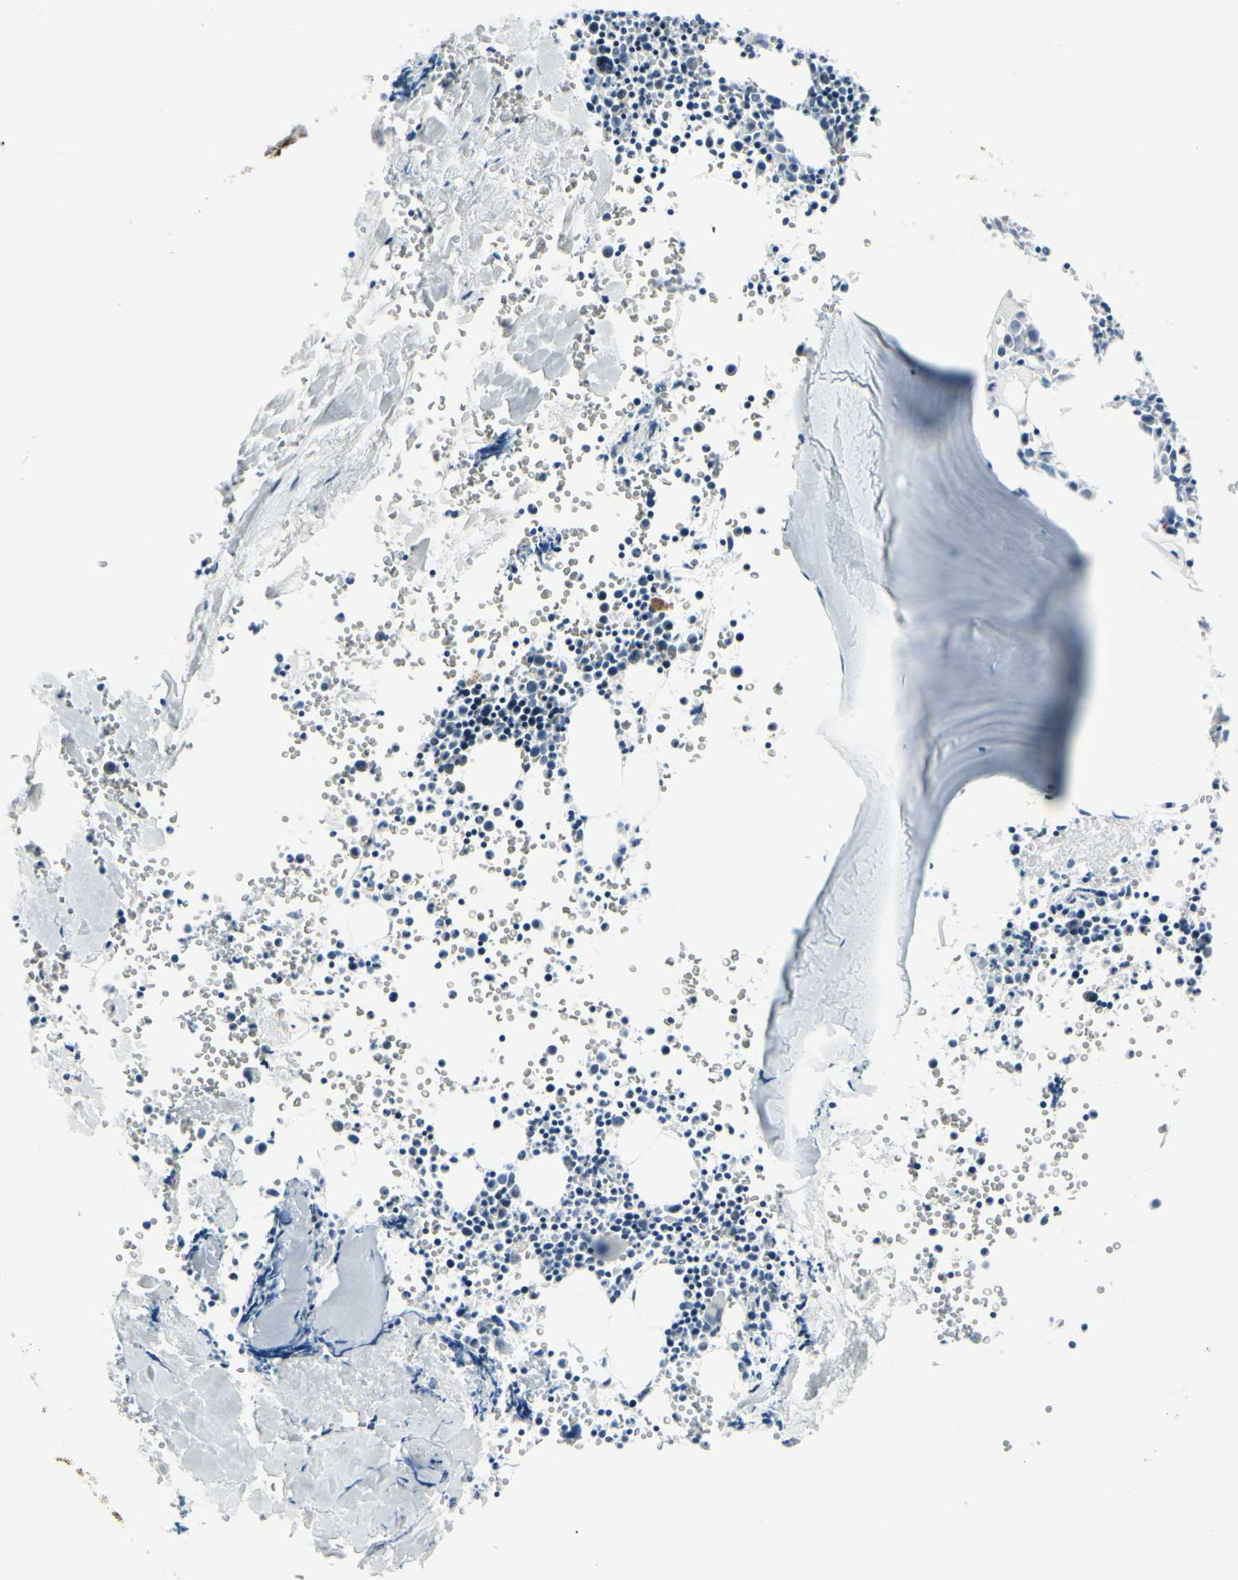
{"staining": {"intensity": "negative", "quantity": "none", "location": "none"}, "tissue": "bone marrow", "cell_type": "Hematopoietic cells", "image_type": "normal", "snomed": [{"axis": "morphology", "description": "Normal tissue, NOS"}, {"axis": "morphology", "description": "Inflammation, NOS"}, {"axis": "topography", "description": "Bone marrow"}], "caption": "This micrograph is of normal bone marrow stained with immunohistochemistry to label a protein in brown with the nuclei are counter-stained blue. There is no expression in hematopoietic cells.", "gene": "TXN", "patient": {"sex": "female", "age": 17}}